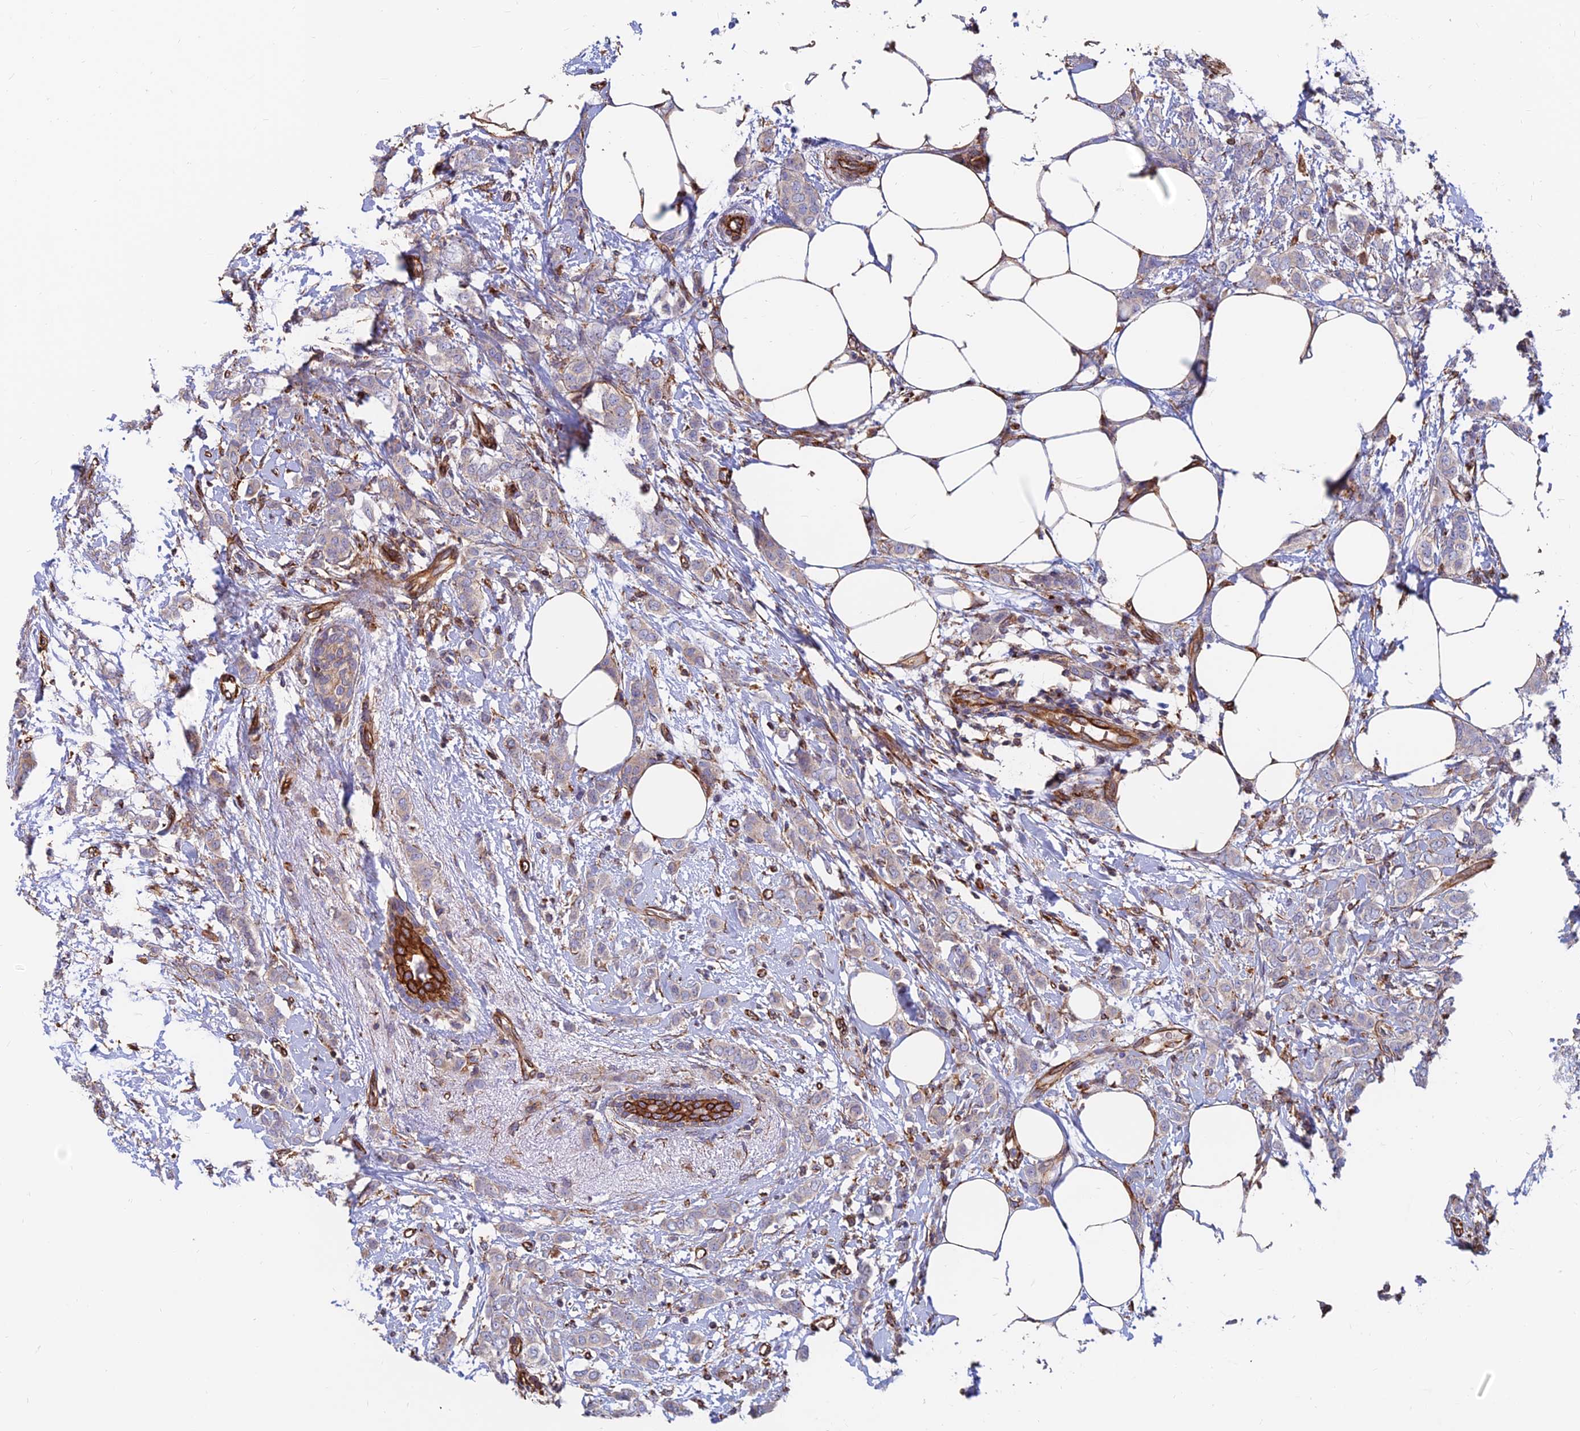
{"staining": {"intensity": "negative", "quantity": "none", "location": "none"}, "tissue": "breast cancer", "cell_type": "Tumor cells", "image_type": "cancer", "snomed": [{"axis": "morphology", "description": "Duct carcinoma"}, {"axis": "topography", "description": "Breast"}], "caption": "This is a micrograph of immunohistochemistry staining of breast infiltrating ductal carcinoma, which shows no staining in tumor cells.", "gene": "CDK18", "patient": {"sex": "female", "age": 72}}